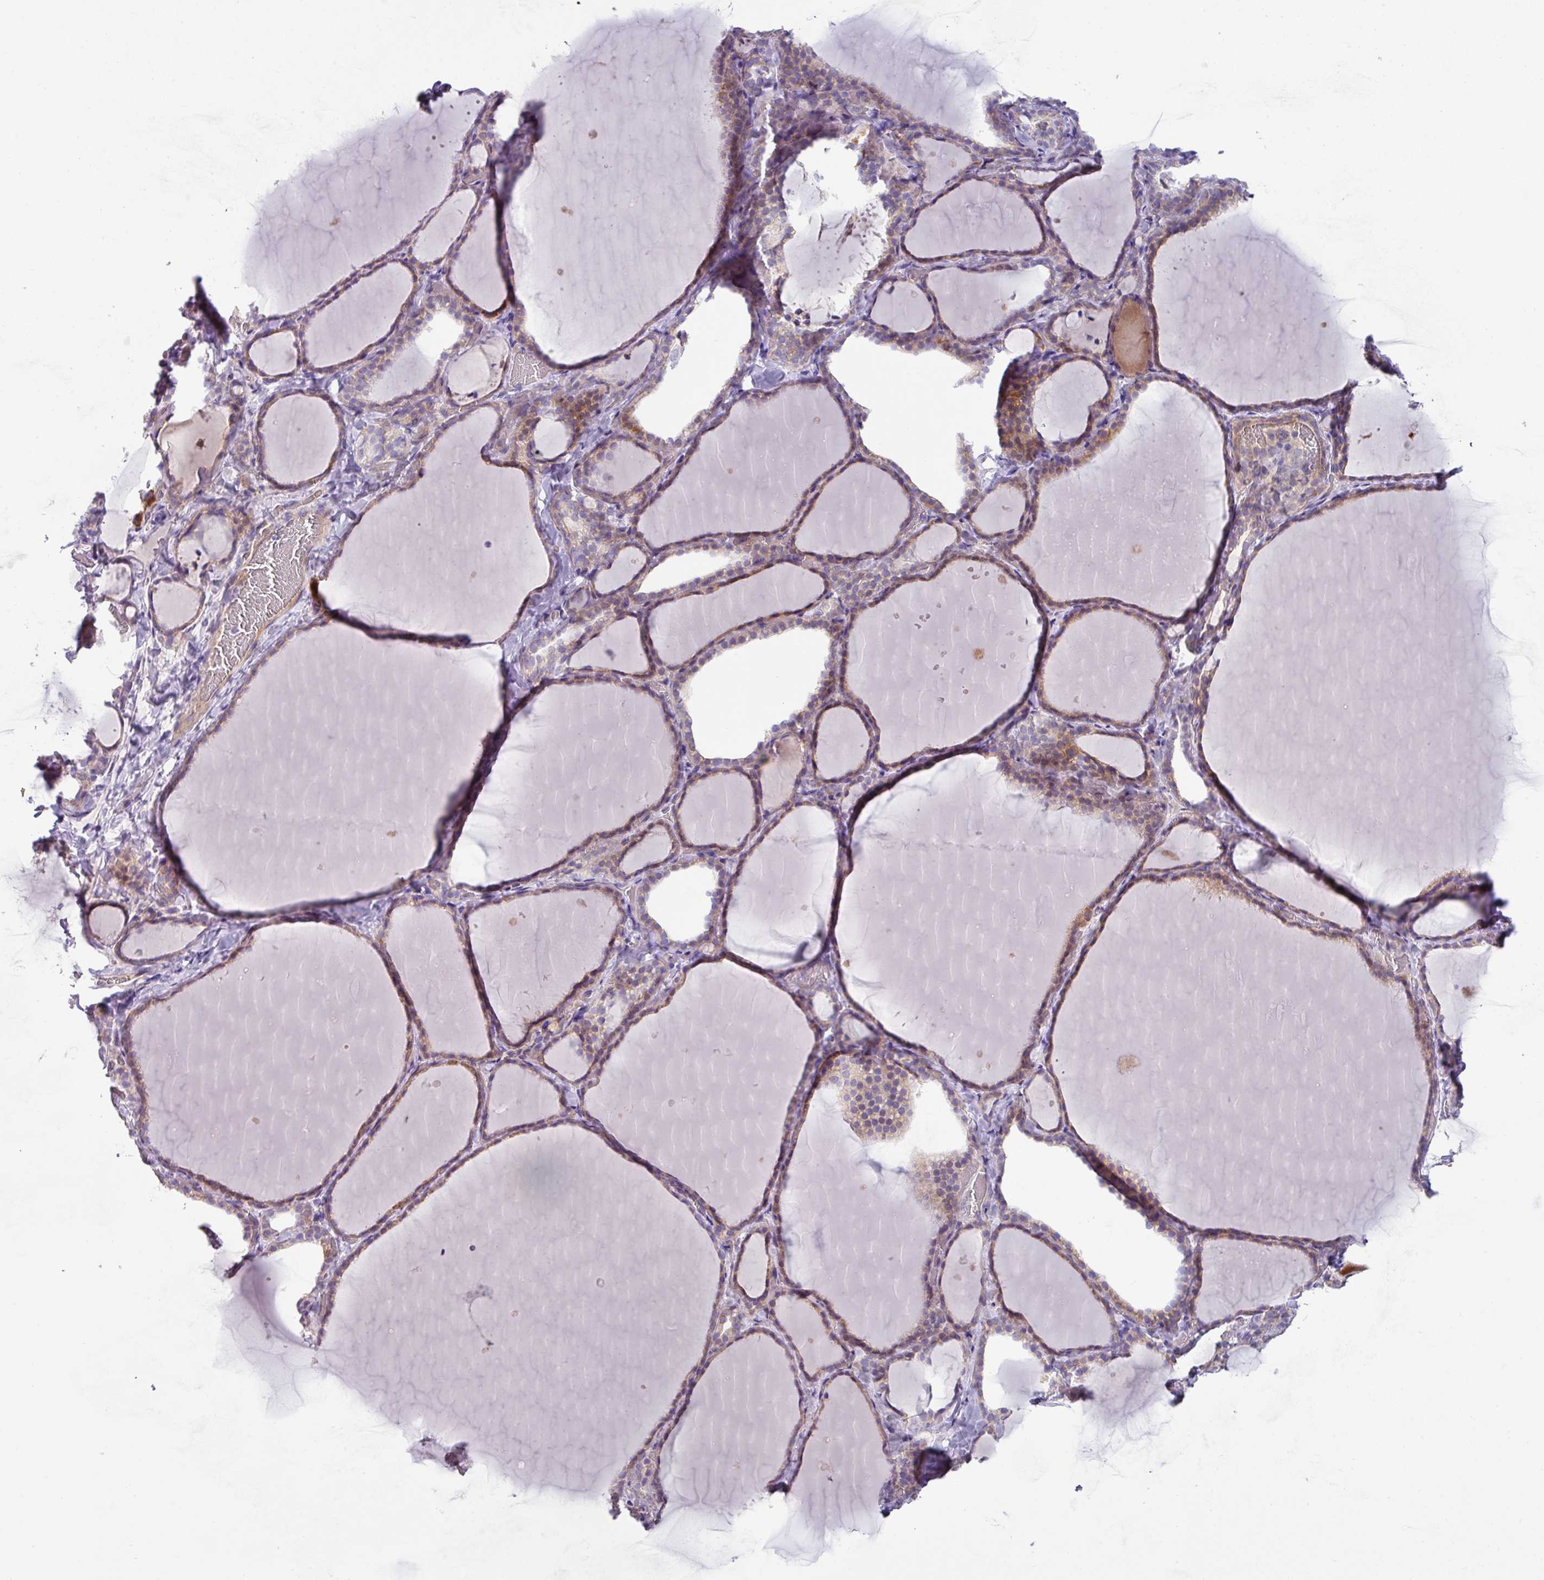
{"staining": {"intensity": "weak", "quantity": ">75%", "location": "cytoplasmic/membranous"}, "tissue": "thyroid gland", "cell_type": "Glandular cells", "image_type": "normal", "snomed": [{"axis": "morphology", "description": "Normal tissue, NOS"}, {"axis": "topography", "description": "Thyroid gland"}], "caption": "Glandular cells show low levels of weak cytoplasmic/membranous expression in approximately >75% of cells in normal human thyroid gland.", "gene": "RGS16", "patient": {"sex": "female", "age": 22}}